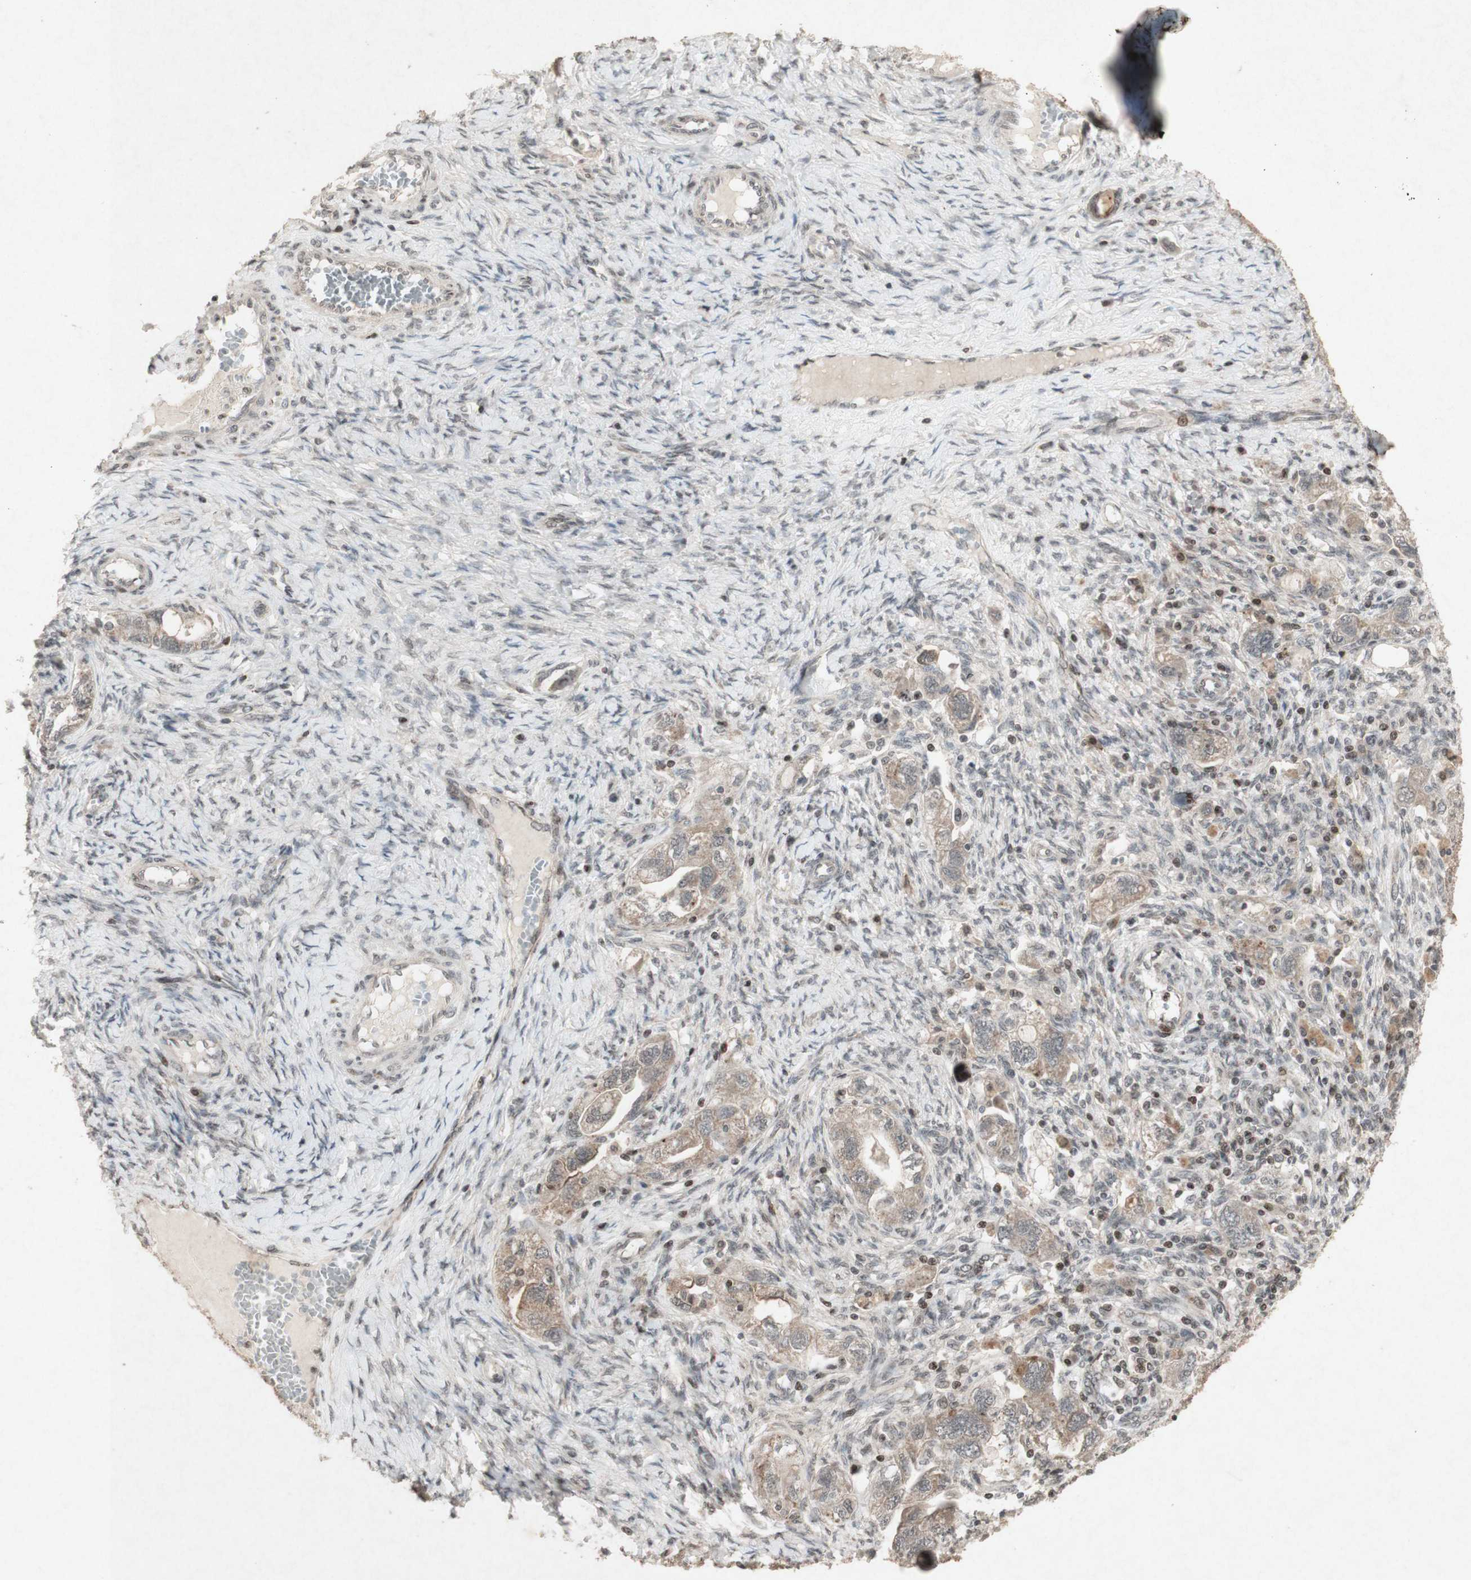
{"staining": {"intensity": "moderate", "quantity": ">75%", "location": "cytoplasmic/membranous"}, "tissue": "ovarian cancer", "cell_type": "Tumor cells", "image_type": "cancer", "snomed": [{"axis": "morphology", "description": "Carcinoma, NOS"}, {"axis": "morphology", "description": "Cystadenocarcinoma, serous, NOS"}, {"axis": "topography", "description": "Ovary"}], "caption": "A medium amount of moderate cytoplasmic/membranous expression is seen in about >75% of tumor cells in ovarian cancer tissue.", "gene": "PLXNA1", "patient": {"sex": "female", "age": 69}}